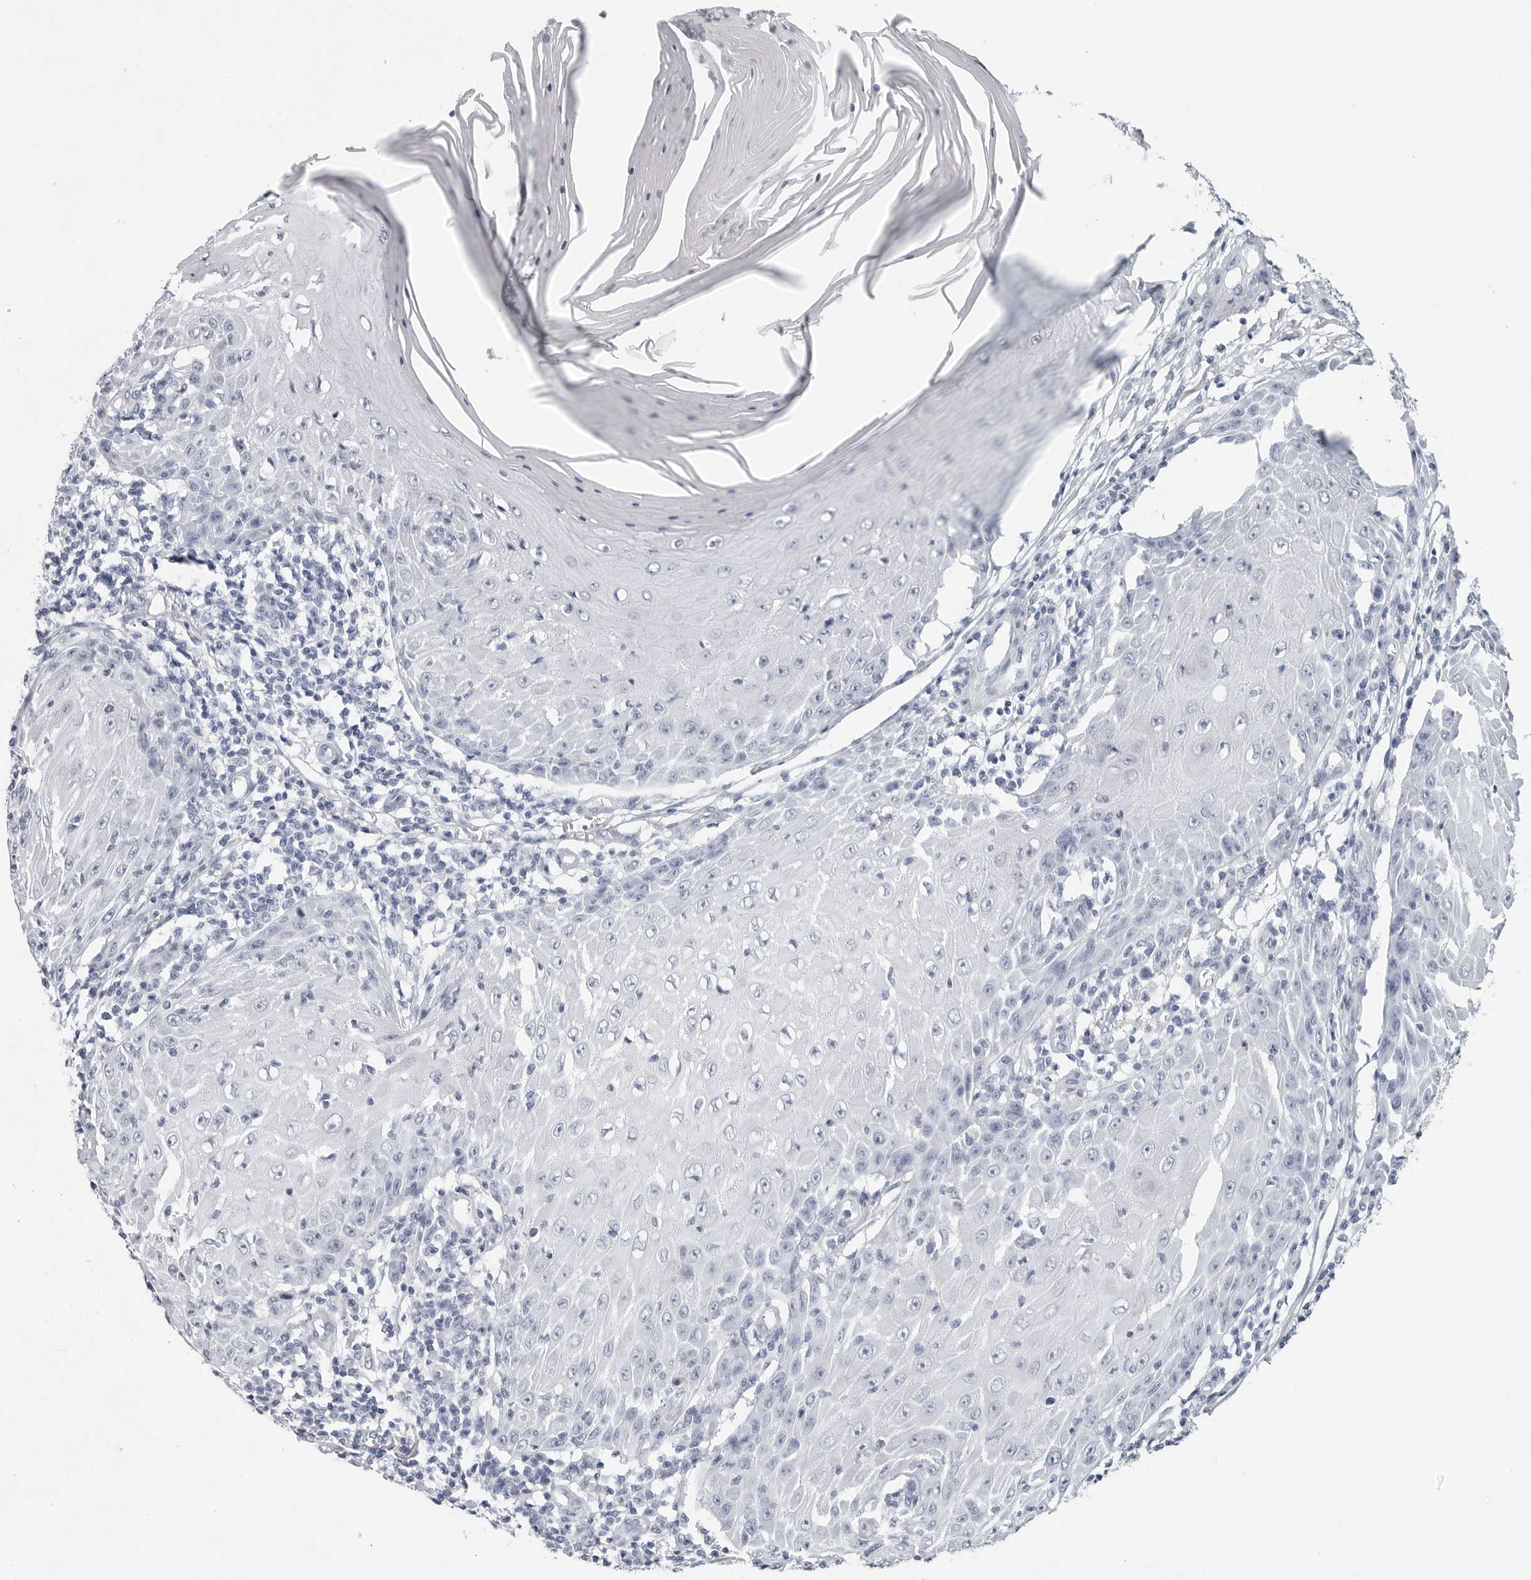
{"staining": {"intensity": "negative", "quantity": "none", "location": "none"}, "tissue": "skin cancer", "cell_type": "Tumor cells", "image_type": "cancer", "snomed": [{"axis": "morphology", "description": "Squamous cell carcinoma, NOS"}, {"axis": "topography", "description": "Skin"}], "caption": "IHC of squamous cell carcinoma (skin) shows no positivity in tumor cells.", "gene": "CSH1", "patient": {"sex": "female", "age": 73}}